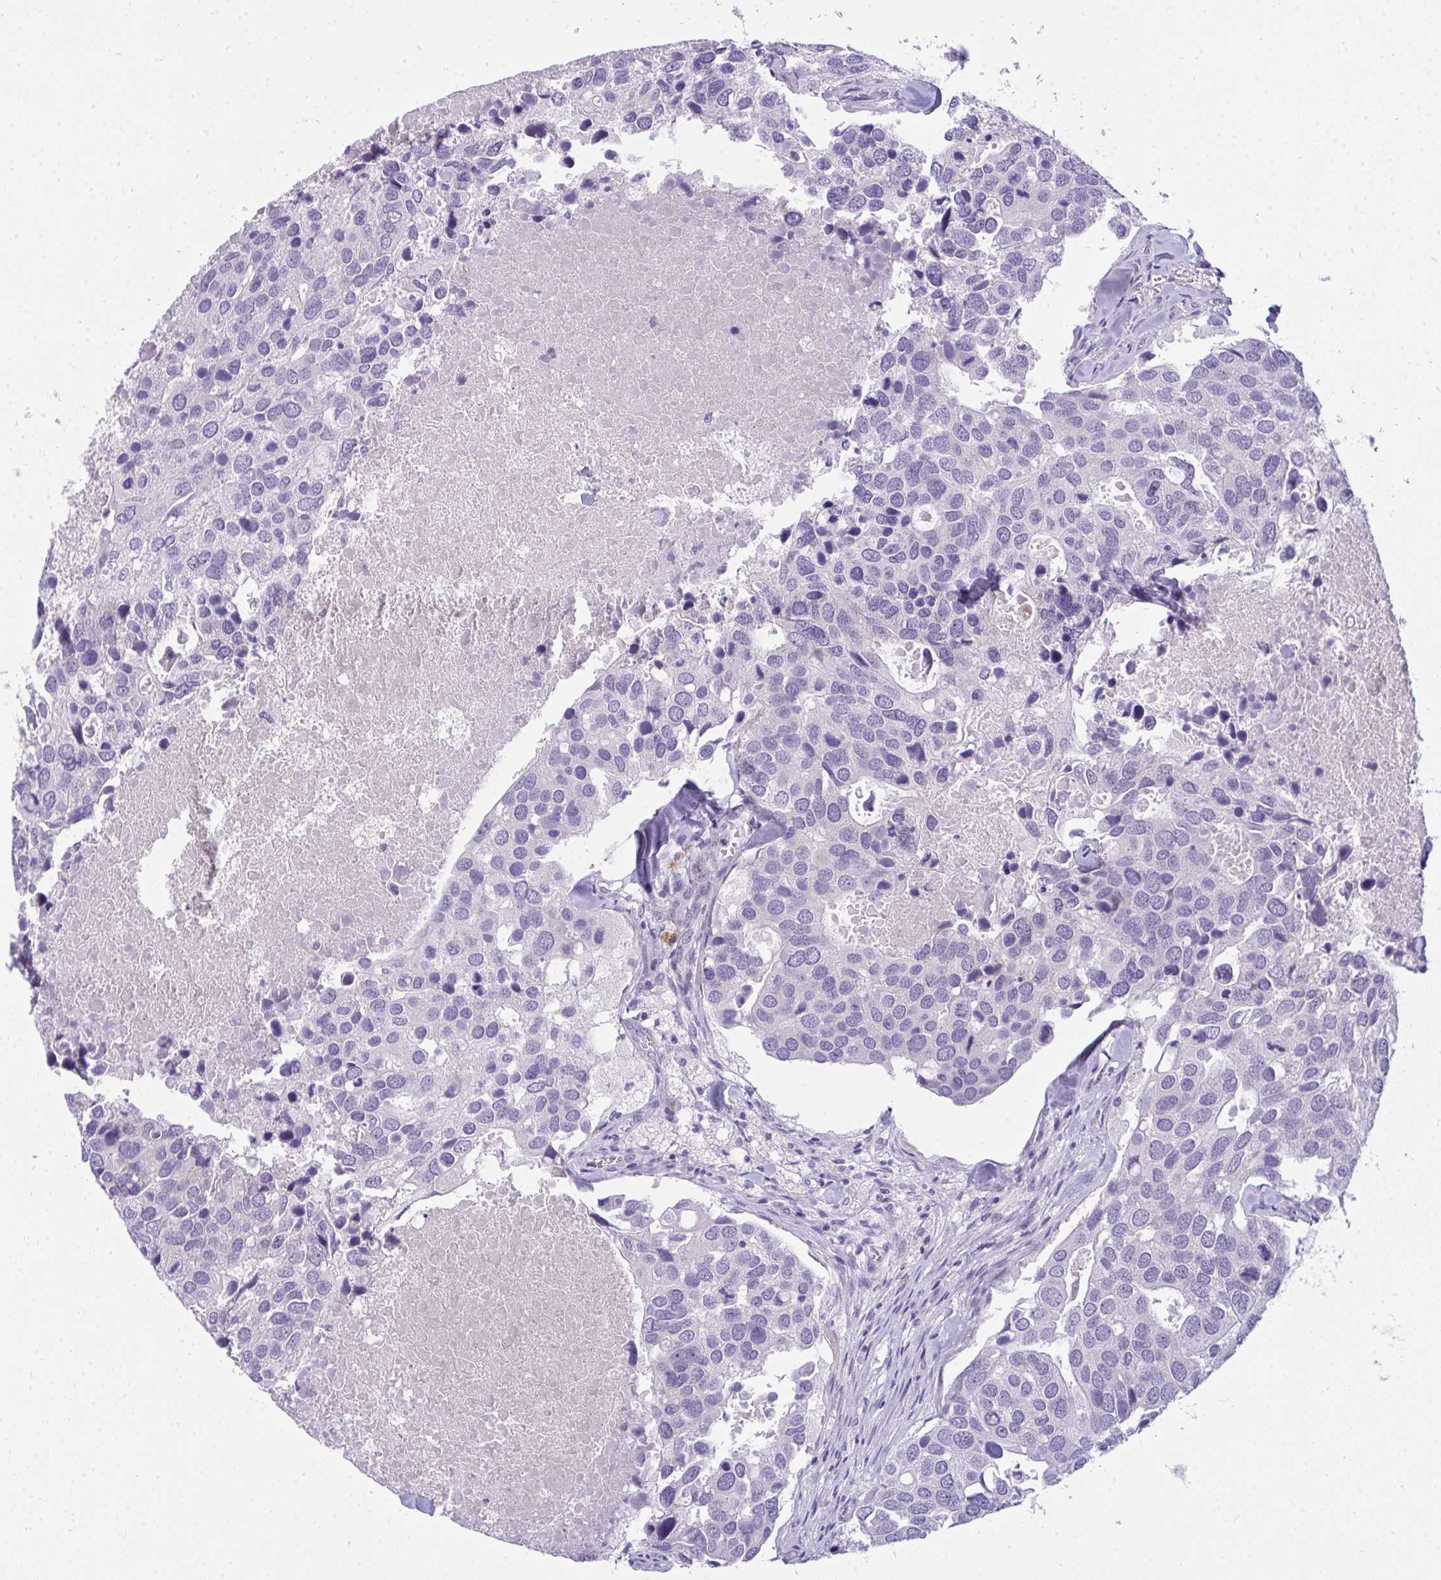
{"staining": {"intensity": "negative", "quantity": "none", "location": "none"}, "tissue": "breast cancer", "cell_type": "Tumor cells", "image_type": "cancer", "snomed": [{"axis": "morphology", "description": "Duct carcinoma"}, {"axis": "topography", "description": "Breast"}], "caption": "A photomicrograph of human breast cancer (infiltrating ductal carcinoma) is negative for staining in tumor cells.", "gene": "TSBP1", "patient": {"sex": "female", "age": 83}}